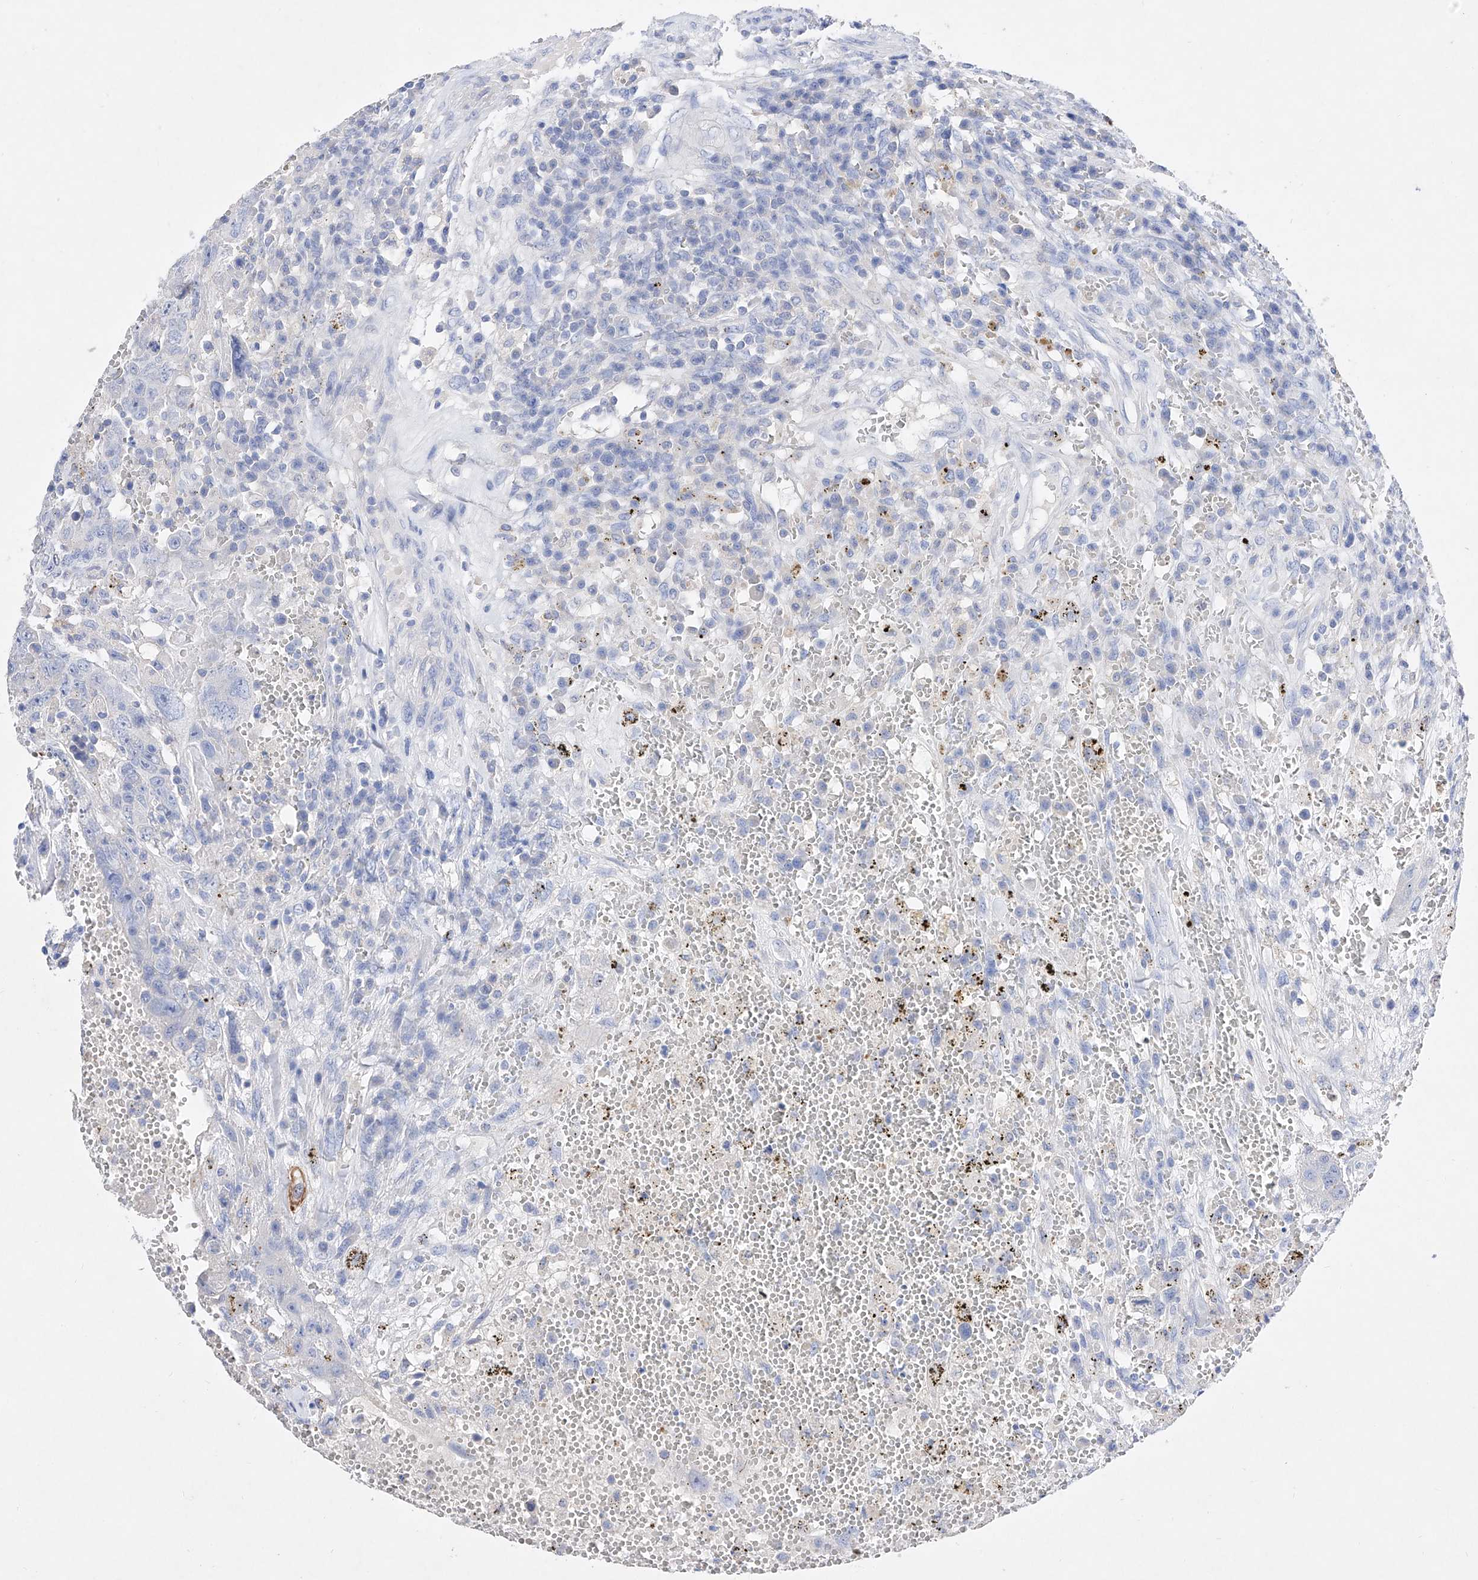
{"staining": {"intensity": "negative", "quantity": "none", "location": "none"}, "tissue": "testis cancer", "cell_type": "Tumor cells", "image_type": "cancer", "snomed": [{"axis": "morphology", "description": "Carcinoma, Embryonal, NOS"}, {"axis": "topography", "description": "Testis"}], "caption": "Immunohistochemistry (IHC) of human testis cancer (embryonal carcinoma) displays no expression in tumor cells.", "gene": "TM7SF2", "patient": {"sex": "male", "age": 26}}